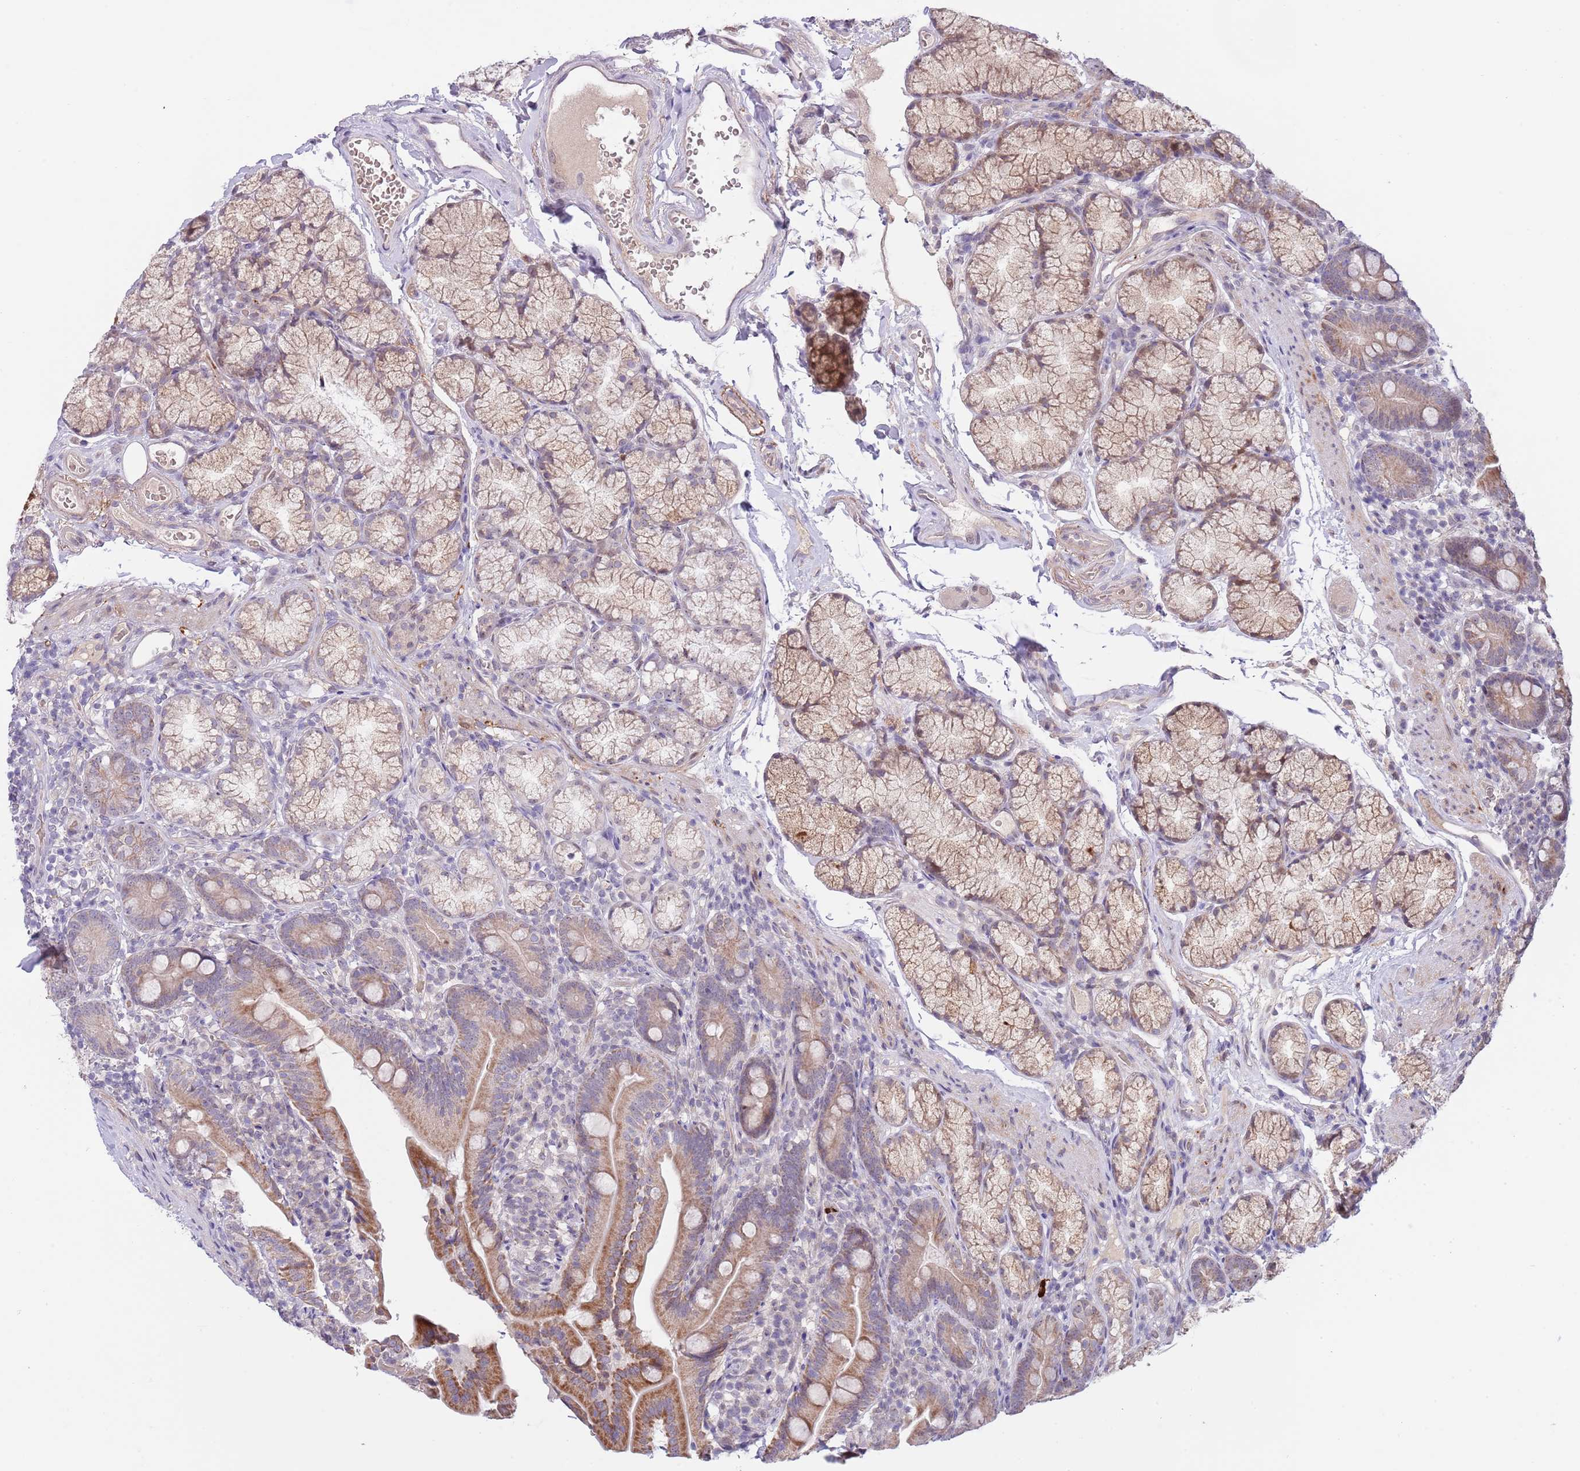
{"staining": {"intensity": "moderate", "quantity": ">75%", "location": "cytoplasmic/membranous"}, "tissue": "duodenum", "cell_type": "Glandular cells", "image_type": "normal", "snomed": [{"axis": "morphology", "description": "Normal tissue, NOS"}, {"axis": "topography", "description": "Duodenum"}], "caption": "A brown stain highlights moderate cytoplasmic/membranous staining of a protein in glandular cells of normal human duodenum.", "gene": "AP1S2", "patient": {"sex": "female", "age": 67}}